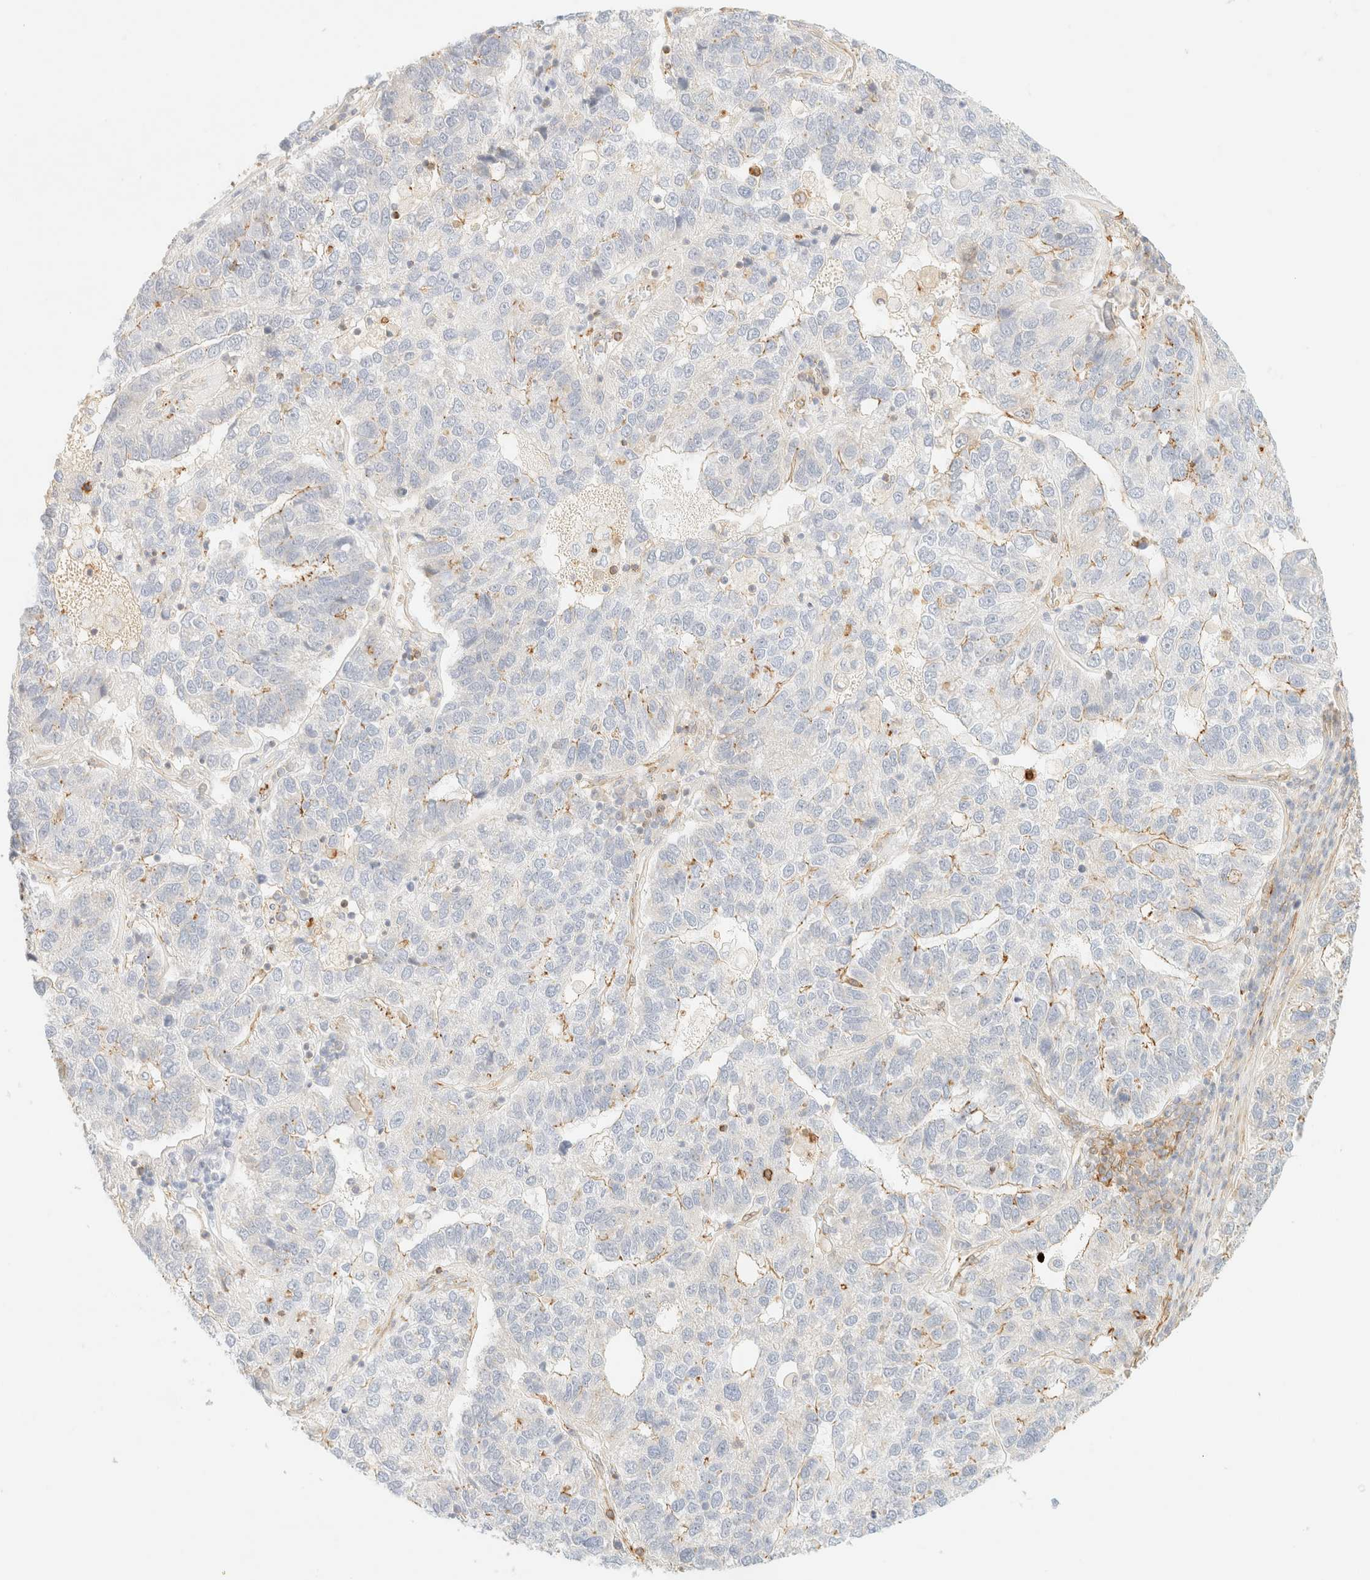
{"staining": {"intensity": "negative", "quantity": "none", "location": "none"}, "tissue": "pancreatic cancer", "cell_type": "Tumor cells", "image_type": "cancer", "snomed": [{"axis": "morphology", "description": "Adenocarcinoma, NOS"}, {"axis": "topography", "description": "Pancreas"}], "caption": "Immunohistochemical staining of human pancreatic cancer shows no significant positivity in tumor cells. Nuclei are stained in blue.", "gene": "OTOP2", "patient": {"sex": "female", "age": 61}}